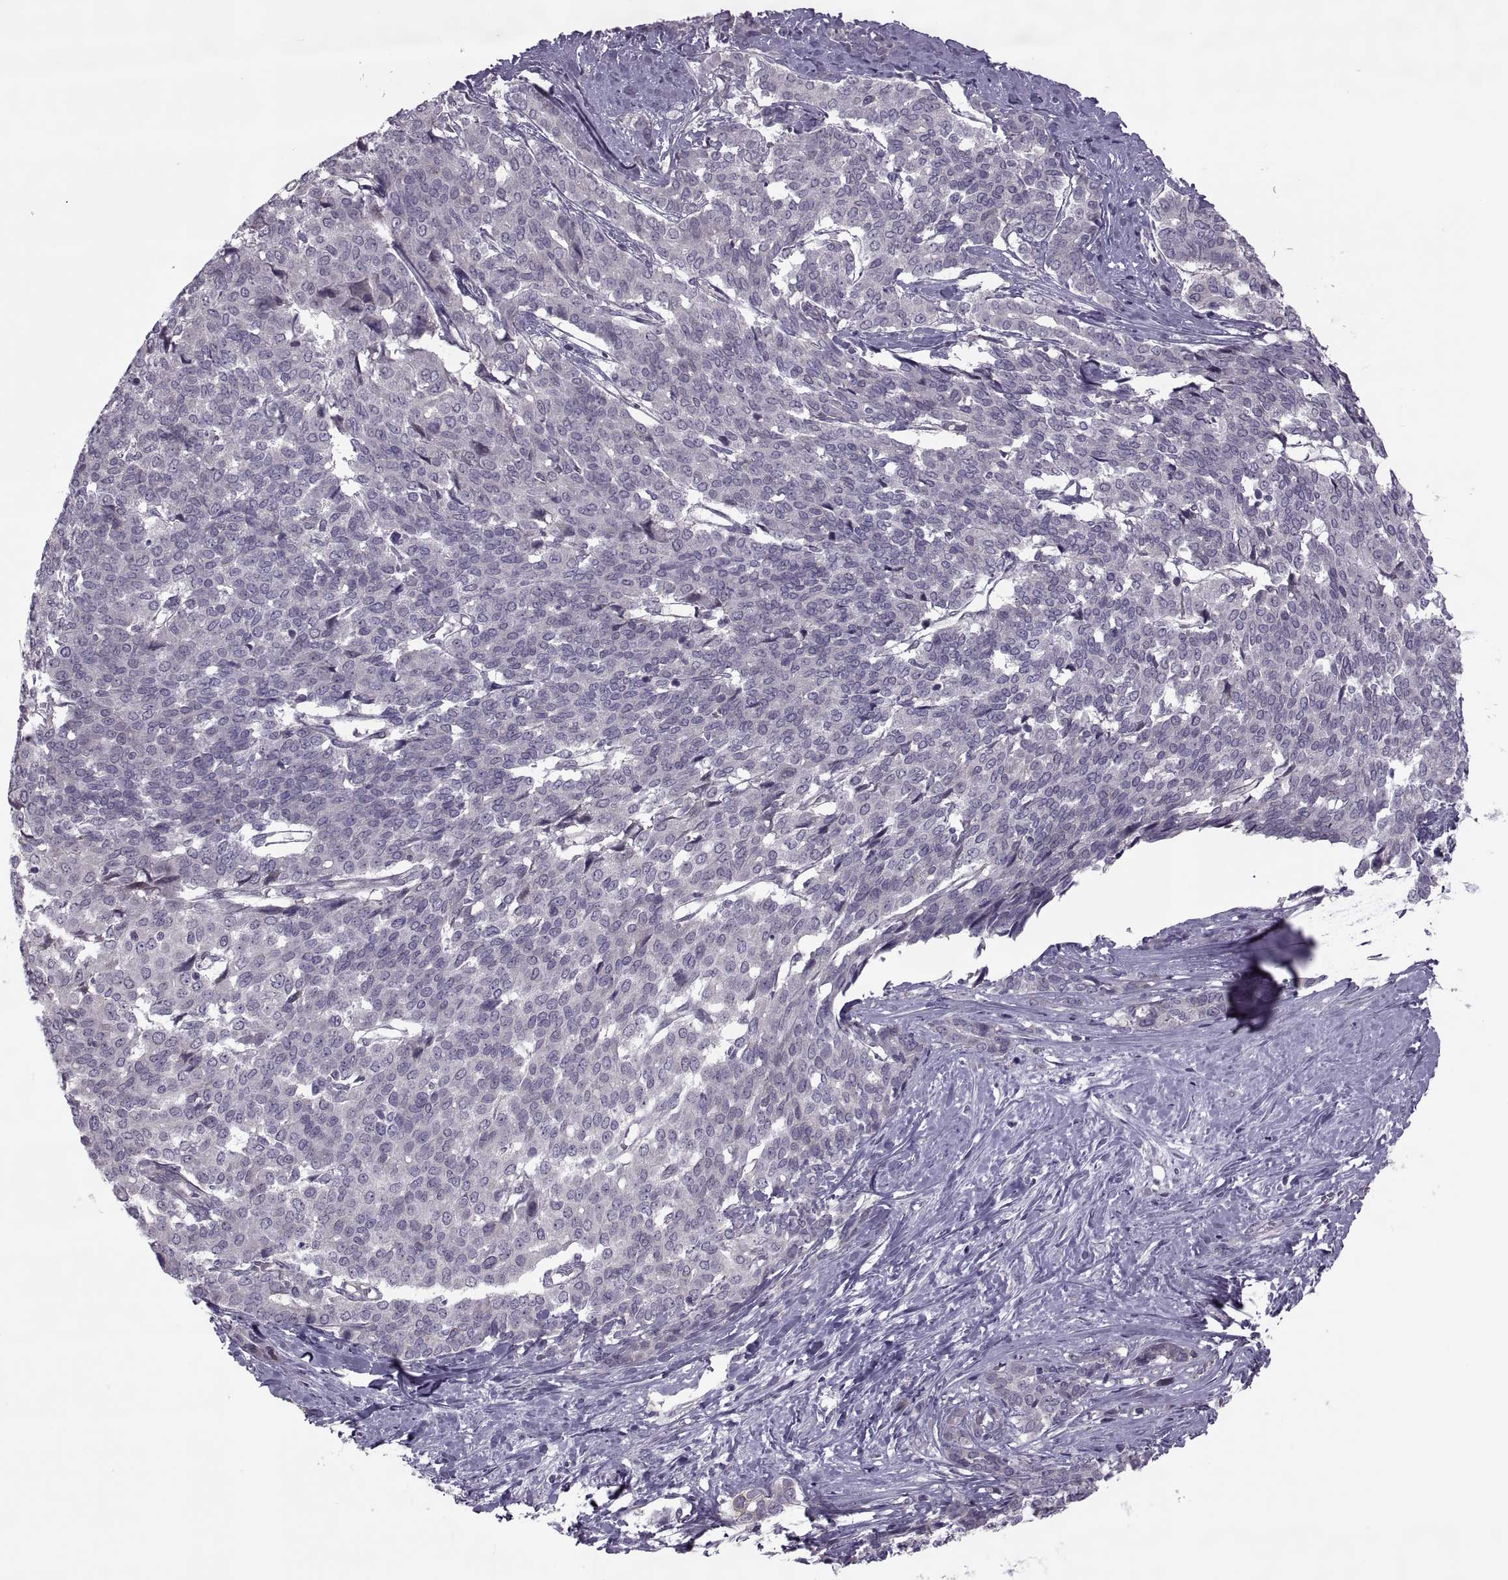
{"staining": {"intensity": "negative", "quantity": "none", "location": "none"}, "tissue": "liver cancer", "cell_type": "Tumor cells", "image_type": "cancer", "snomed": [{"axis": "morphology", "description": "Cholangiocarcinoma"}, {"axis": "topography", "description": "Liver"}], "caption": "A histopathology image of human cholangiocarcinoma (liver) is negative for staining in tumor cells. The staining was performed using DAB to visualize the protein expression in brown, while the nuclei were stained in blue with hematoxylin (Magnification: 20x).", "gene": "ODF3", "patient": {"sex": "female", "age": 47}}